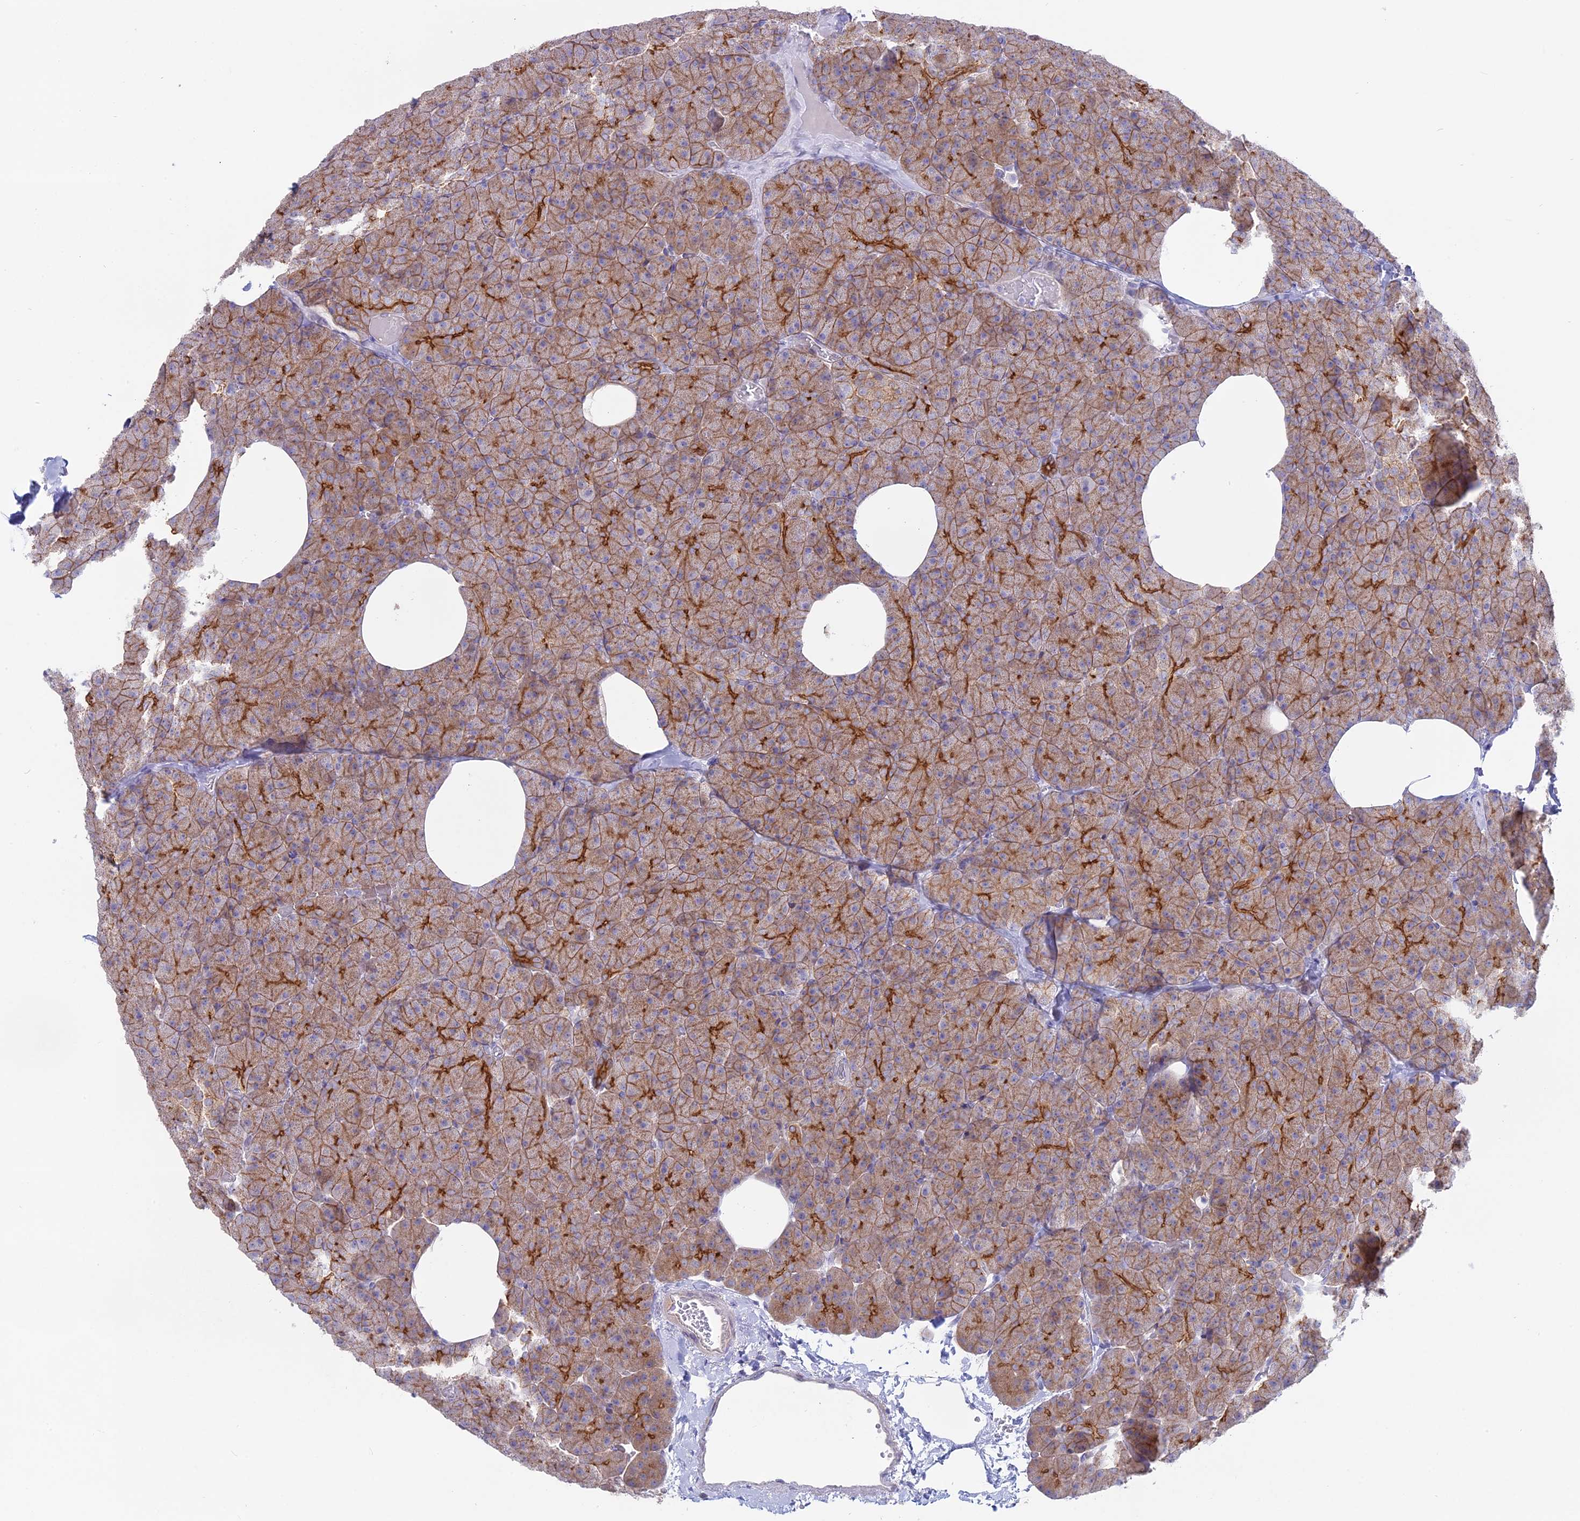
{"staining": {"intensity": "strong", "quantity": "25%-75%", "location": "cytoplasmic/membranous"}, "tissue": "pancreas", "cell_type": "Exocrine glandular cells", "image_type": "normal", "snomed": [{"axis": "morphology", "description": "Normal tissue, NOS"}, {"axis": "morphology", "description": "Carcinoid, malignant, NOS"}, {"axis": "topography", "description": "Pancreas"}], "caption": "This histopathology image demonstrates IHC staining of normal human pancreas, with high strong cytoplasmic/membranous positivity in about 25%-75% of exocrine glandular cells.", "gene": "MYO5B", "patient": {"sex": "female", "age": 35}}